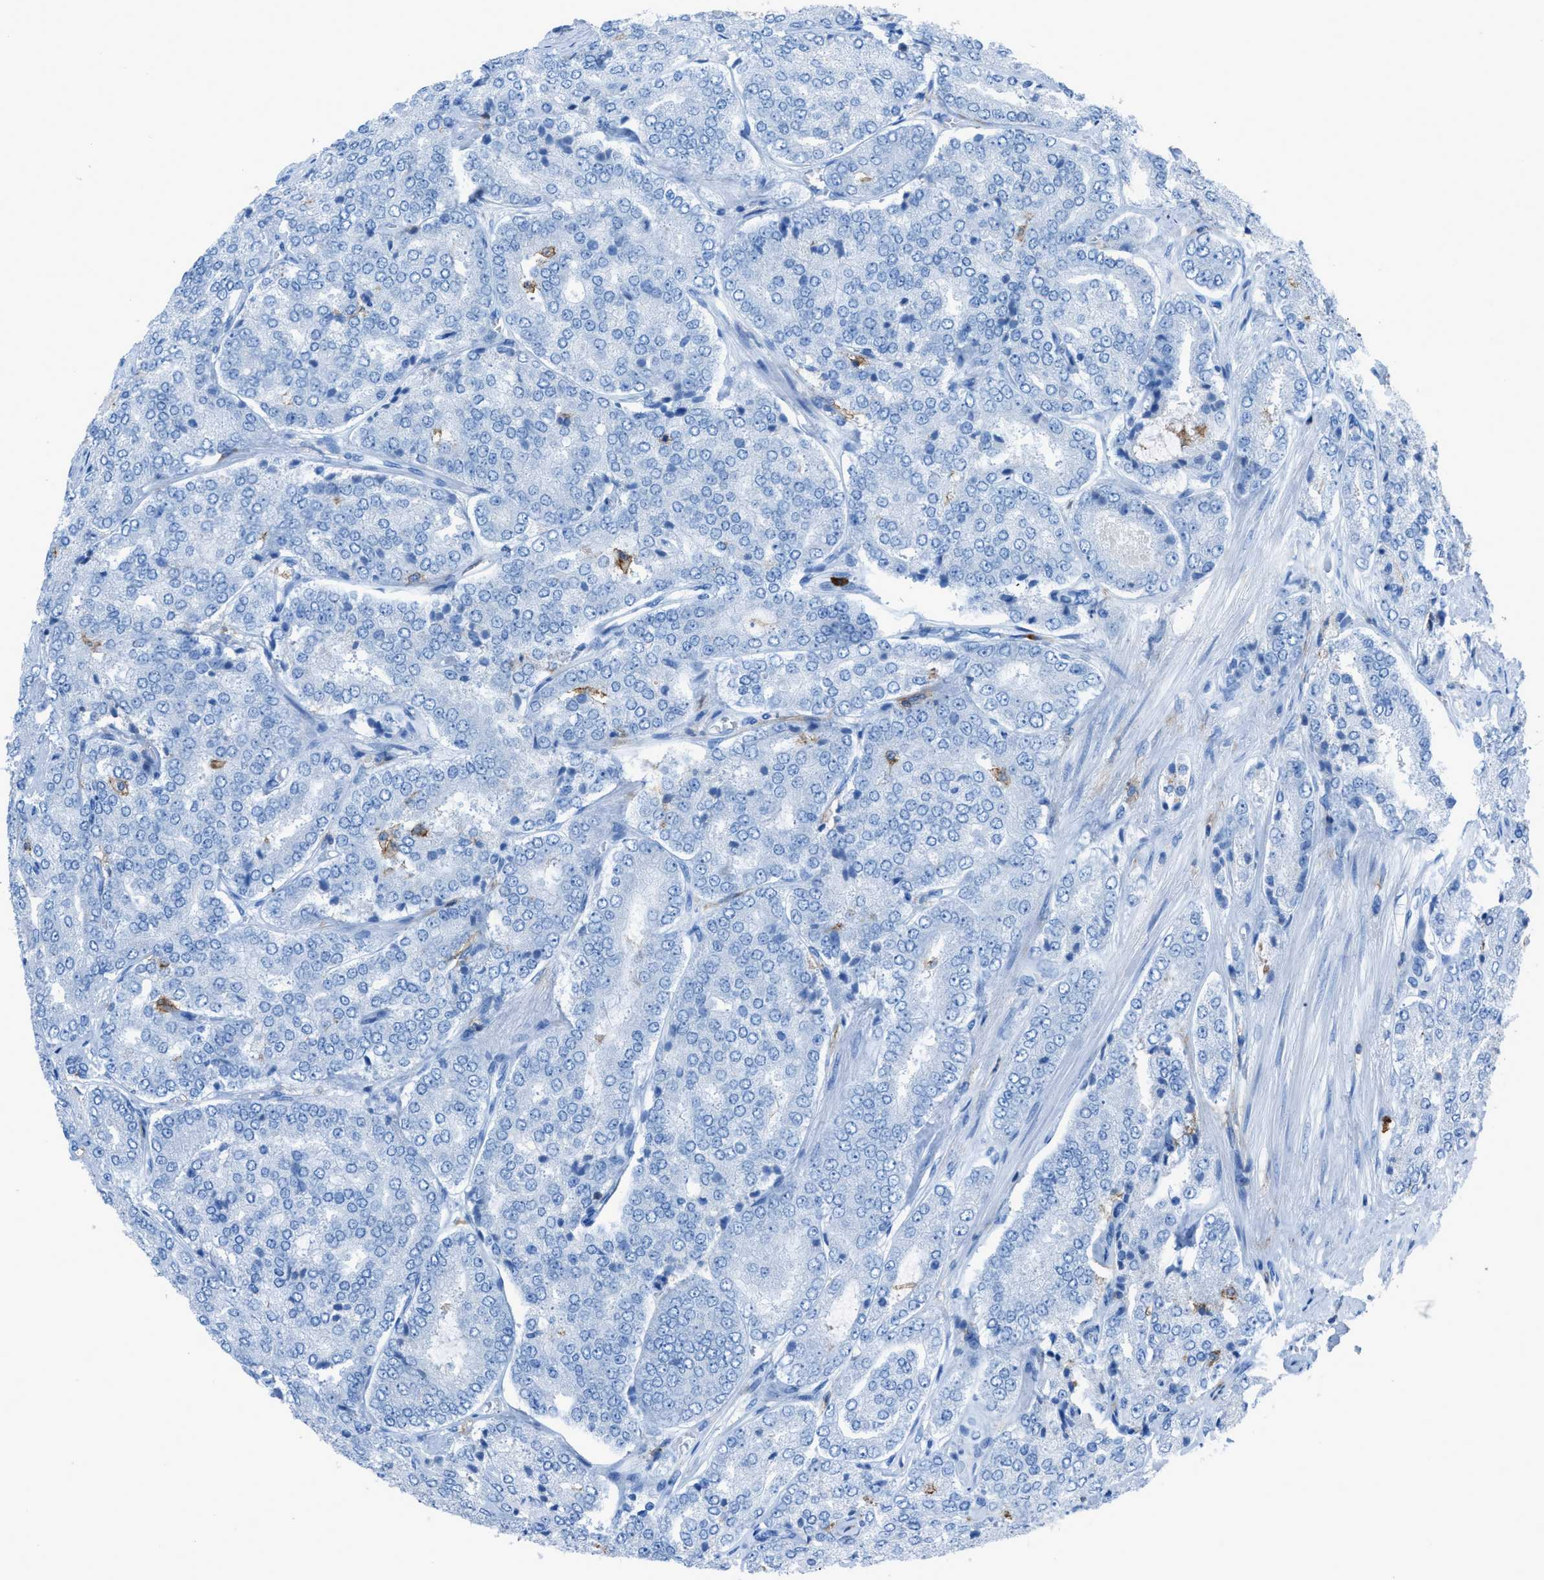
{"staining": {"intensity": "negative", "quantity": "none", "location": "none"}, "tissue": "prostate cancer", "cell_type": "Tumor cells", "image_type": "cancer", "snomed": [{"axis": "morphology", "description": "Adenocarcinoma, High grade"}, {"axis": "topography", "description": "Prostate"}], "caption": "High power microscopy photomicrograph of an immunohistochemistry (IHC) photomicrograph of prostate cancer (high-grade adenocarcinoma), revealing no significant staining in tumor cells. (IHC, brightfield microscopy, high magnification).", "gene": "ITGB2", "patient": {"sex": "male", "age": 65}}